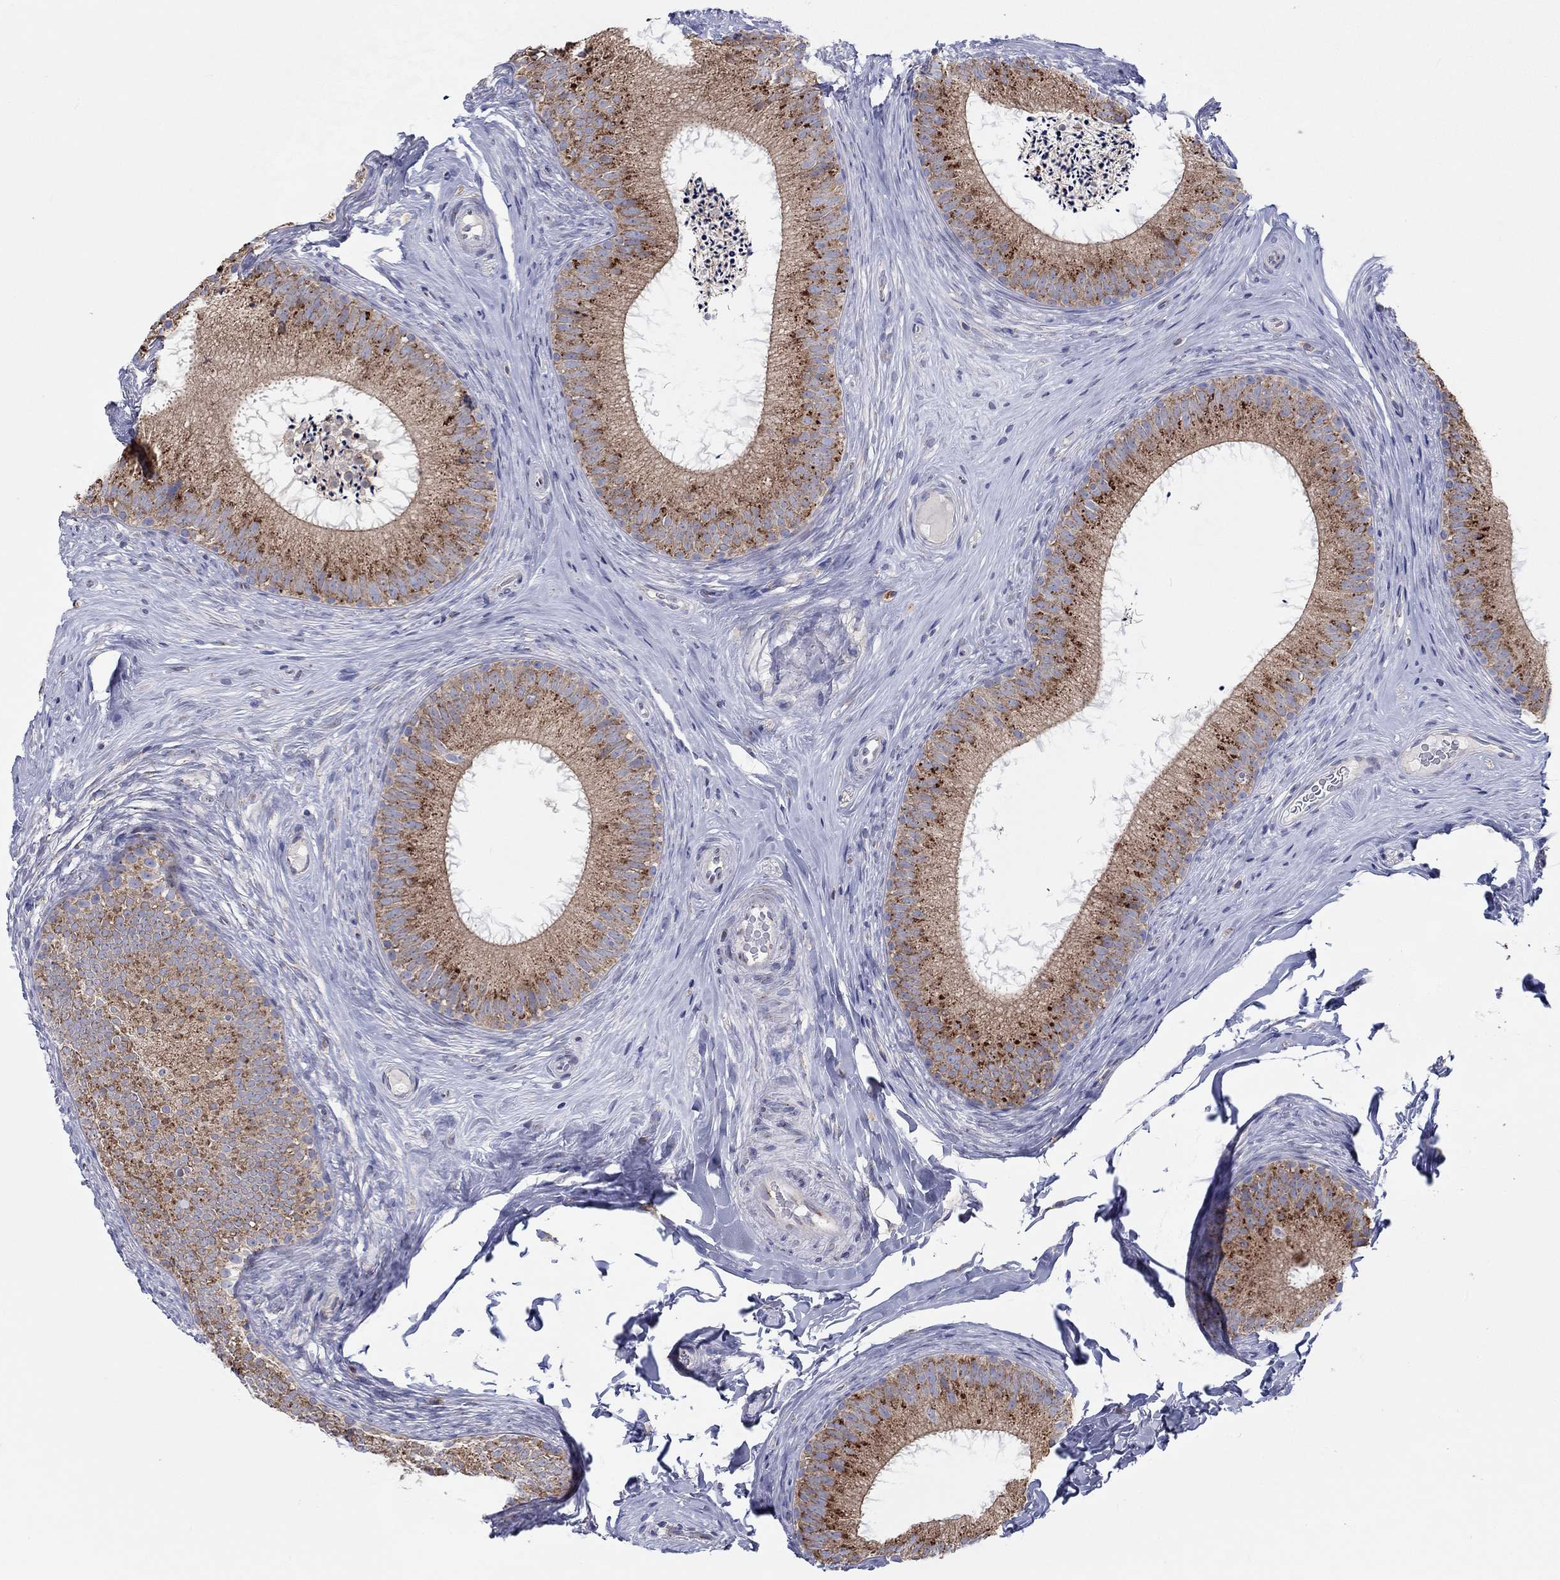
{"staining": {"intensity": "strong", "quantity": ">75%", "location": "cytoplasmic/membranous"}, "tissue": "epididymis", "cell_type": "Glandular cells", "image_type": "normal", "snomed": [{"axis": "morphology", "description": "Normal tissue, NOS"}, {"axis": "morphology", "description": "Carcinoma, Embryonal, NOS"}, {"axis": "topography", "description": "Testis"}, {"axis": "topography", "description": "Epididymis"}], "caption": "Protein staining of benign epididymis demonstrates strong cytoplasmic/membranous staining in about >75% of glandular cells. (brown staining indicates protein expression, while blue staining denotes nuclei).", "gene": "BCO2", "patient": {"sex": "male", "age": 24}}